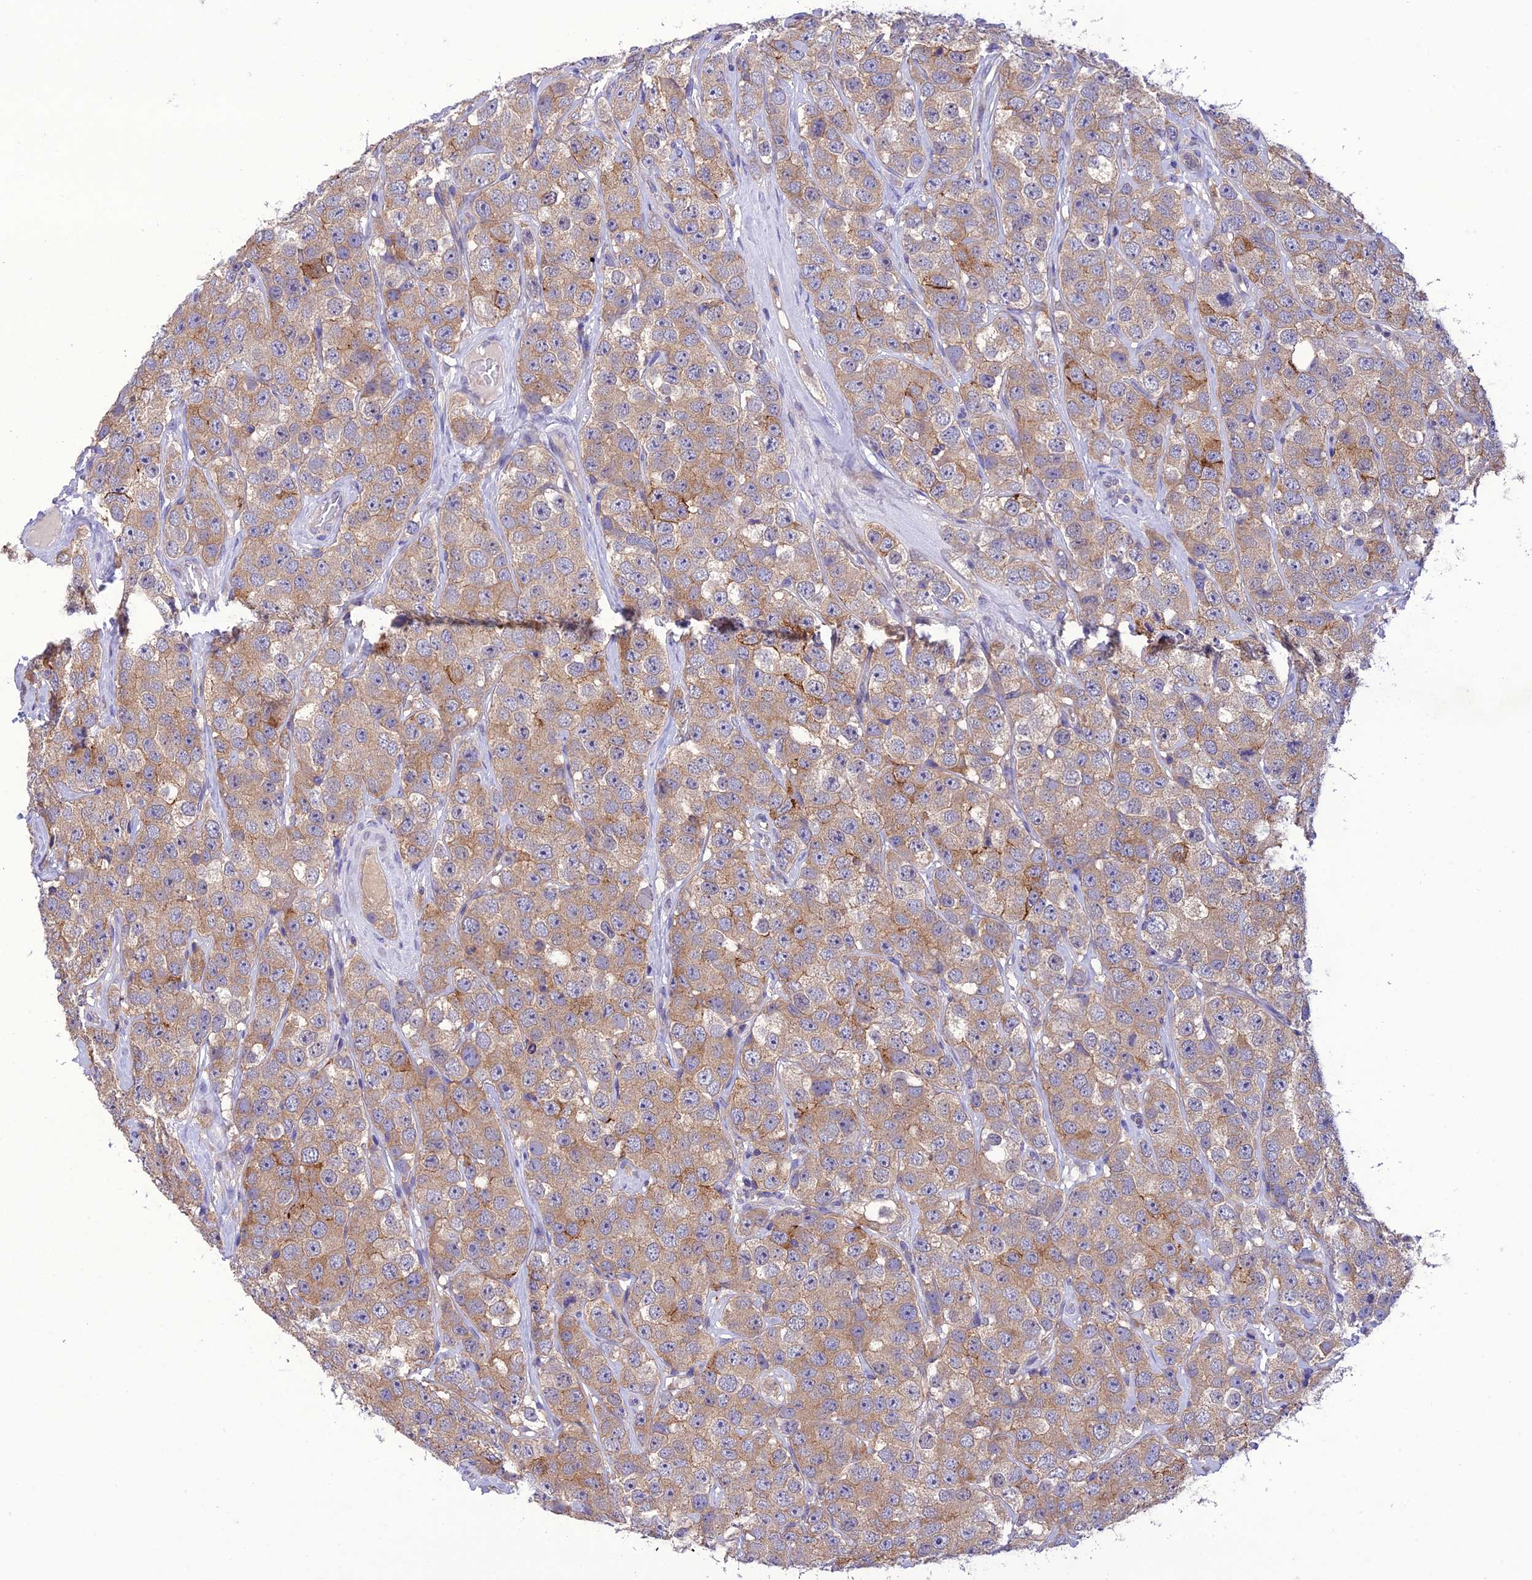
{"staining": {"intensity": "moderate", "quantity": ">75%", "location": "cytoplasmic/membranous"}, "tissue": "testis cancer", "cell_type": "Tumor cells", "image_type": "cancer", "snomed": [{"axis": "morphology", "description": "Seminoma, NOS"}, {"axis": "topography", "description": "Testis"}], "caption": "Immunohistochemical staining of testis cancer demonstrates moderate cytoplasmic/membranous protein positivity in about >75% of tumor cells. The staining is performed using DAB (3,3'-diaminobenzidine) brown chromogen to label protein expression. The nuclei are counter-stained blue using hematoxylin.", "gene": "SNX24", "patient": {"sex": "male", "age": 28}}